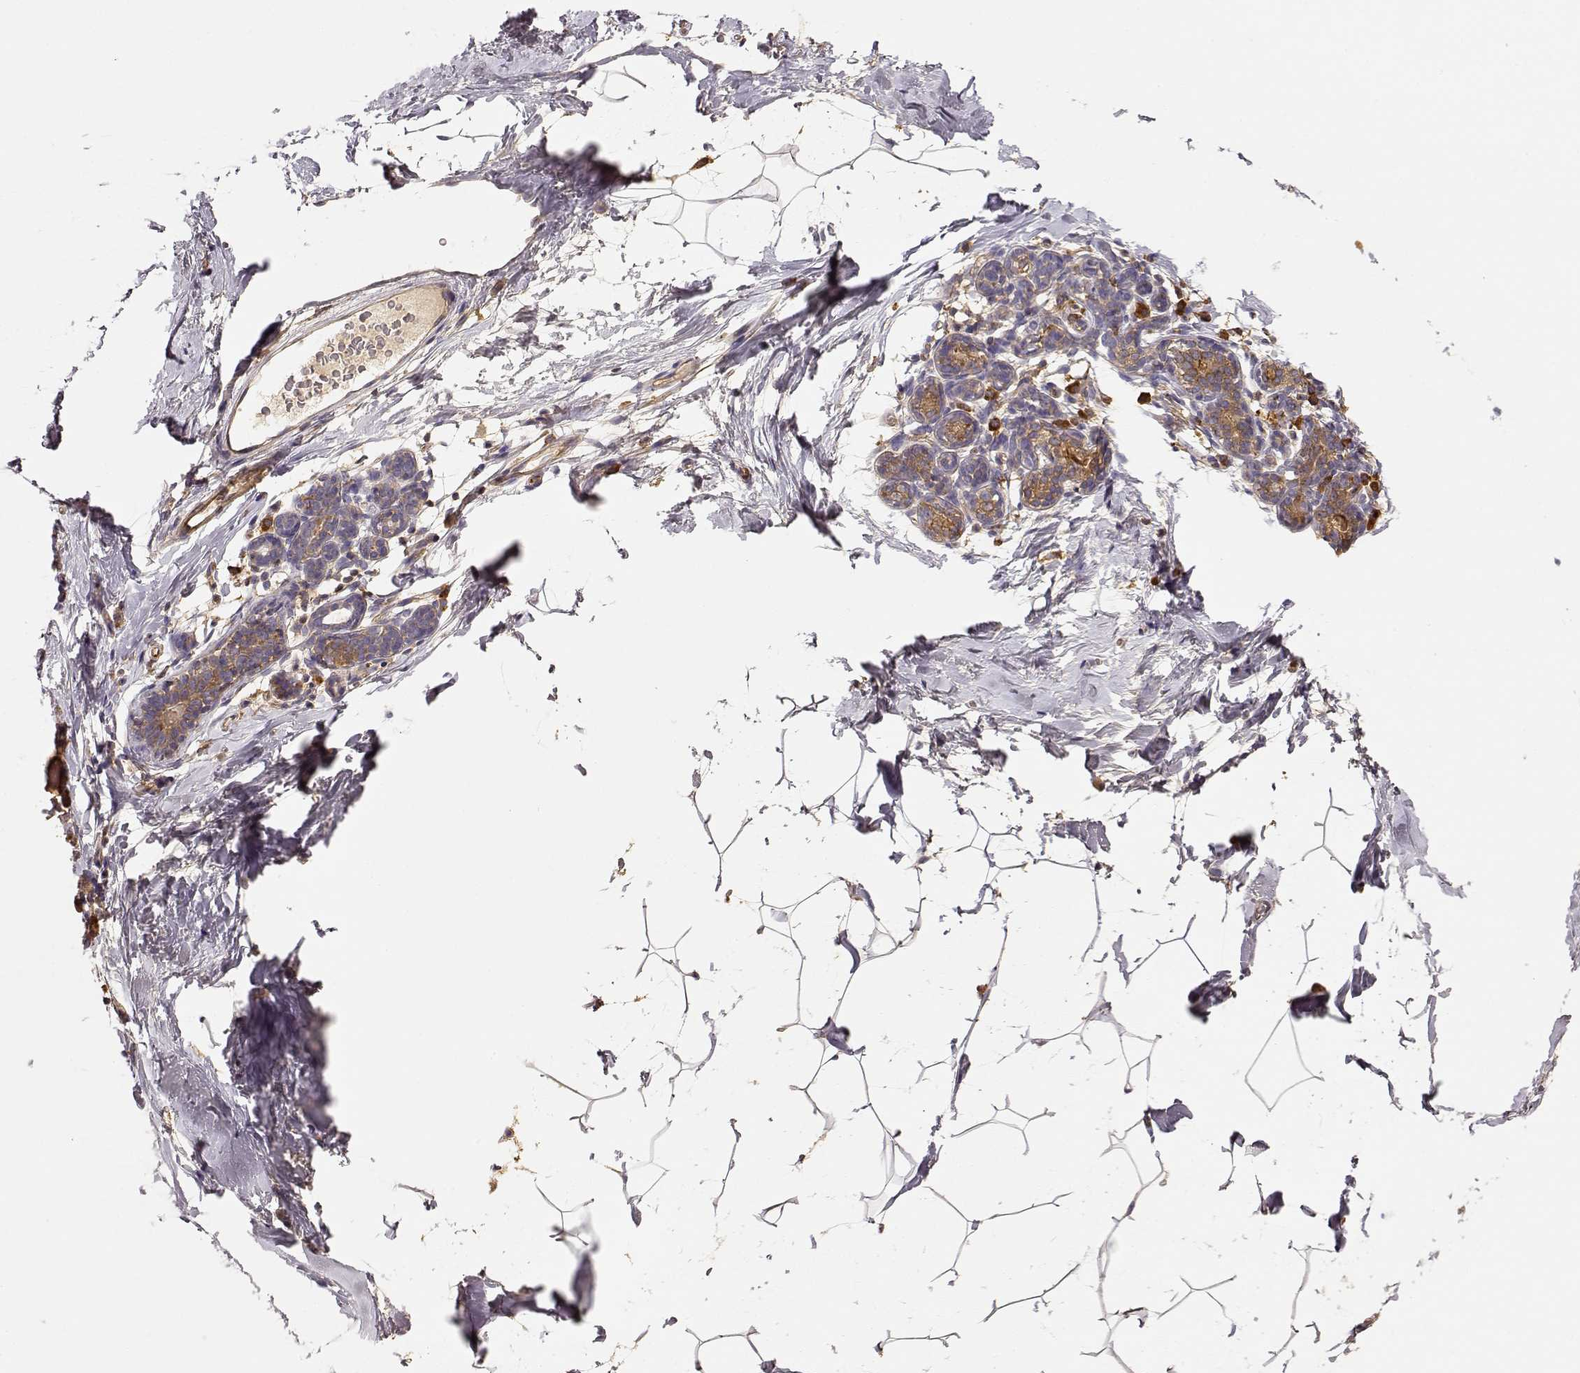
{"staining": {"intensity": "negative", "quantity": "none", "location": "none"}, "tissue": "breast", "cell_type": "Adipocytes", "image_type": "normal", "snomed": [{"axis": "morphology", "description": "Normal tissue, NOS"}, {"axis": "topography", "description": "Breast"}], "caption": "This is a image of immunohistochemistry staining of unremarkable breast, which shows no staining in adipocytes.", "gene": "ARHGEF2", "patient": {"sex": "female", "age": 32}}